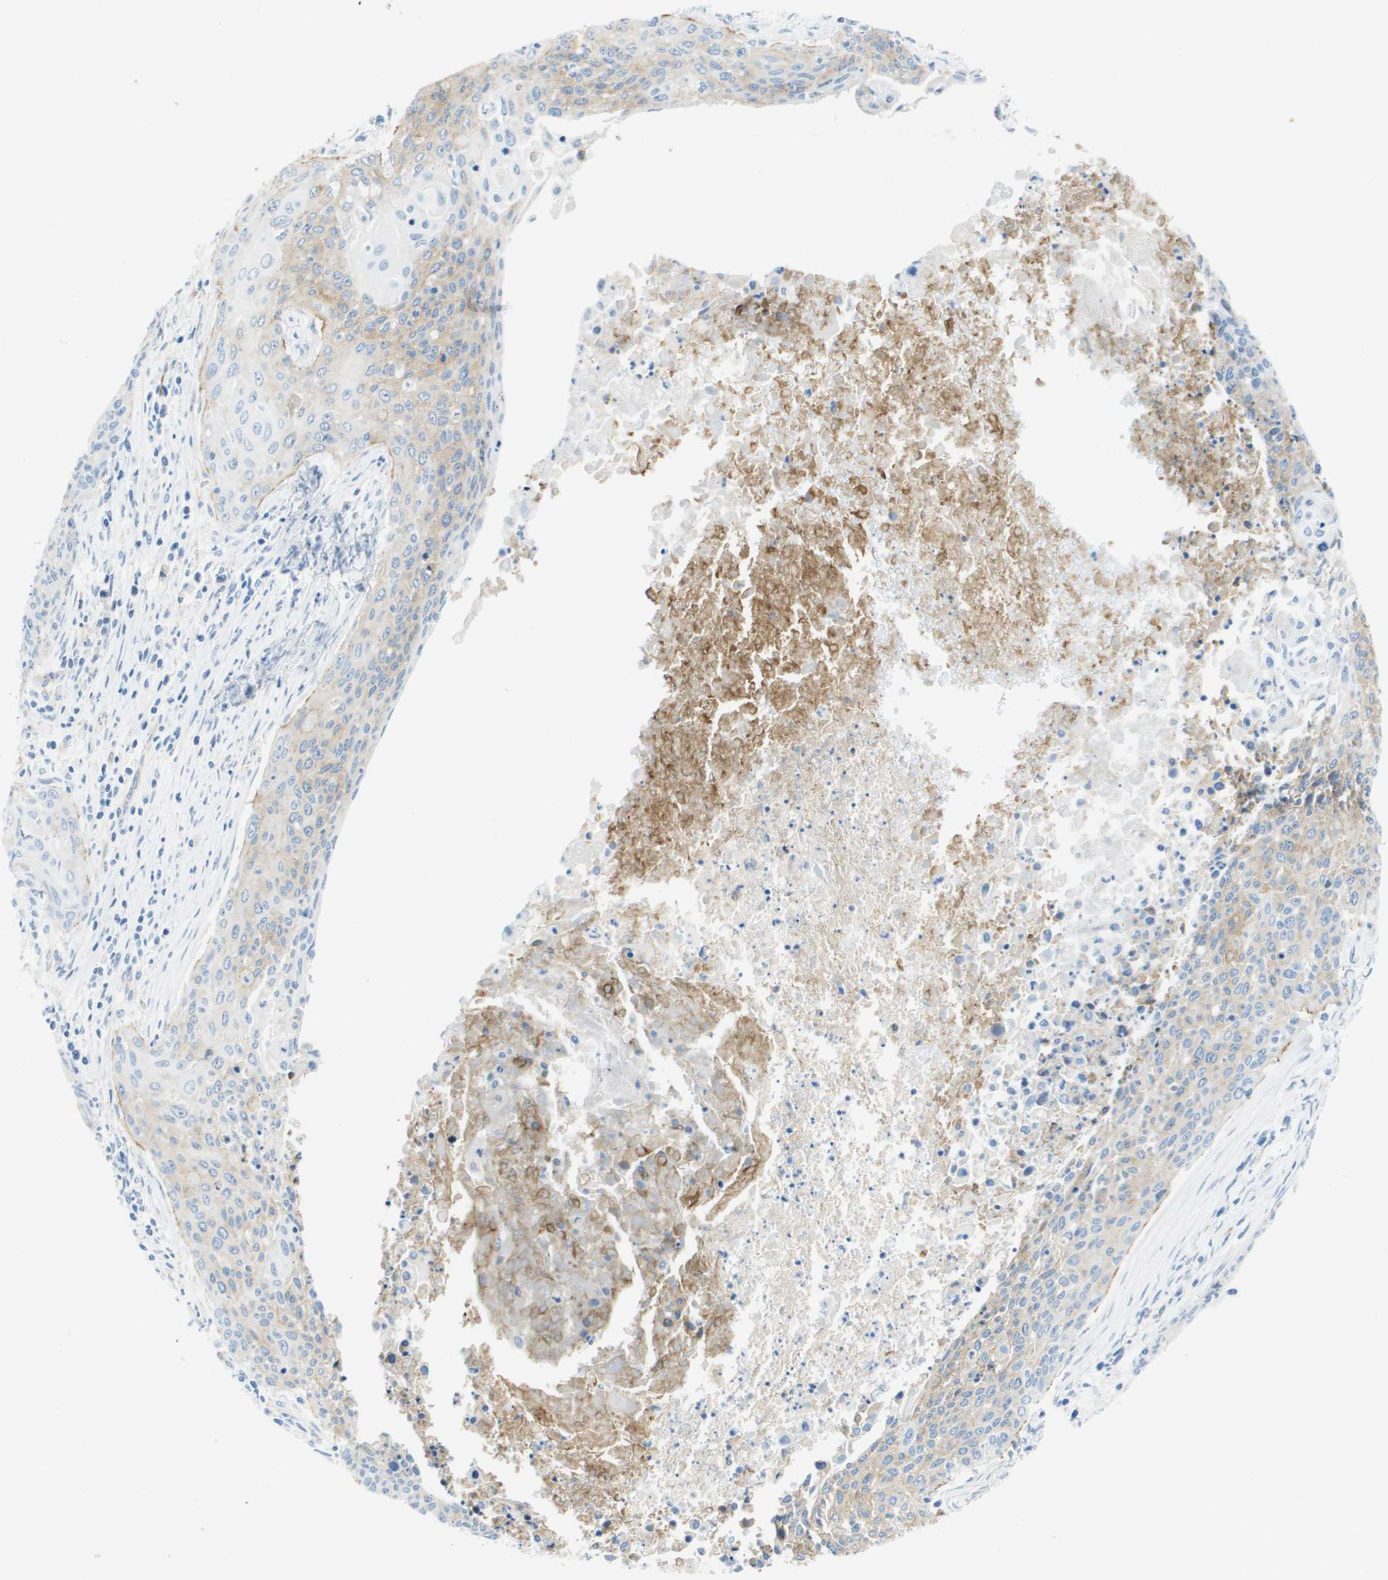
{"staining": {"intensity": "weak", "quantity": "<25%", "location": "cytoplasmic/membranous"}, "tissue": "cervical cancer", "cell_type": "Tumor cells", "image_type": "cancer", "snomed": [{"axis": "morphology", "description": "Squamous cell carcinoma, NOS"}, {"axis": "topography", "description": "Cervix"}], "caption": "This is a micrograph of immunohistochemistry staining of cervical cancer (squamous cell carcinoma), which shows no staining in tumor cells.", "gene": "ITGA6", "patient": {"sex": "female", "age": 55}}